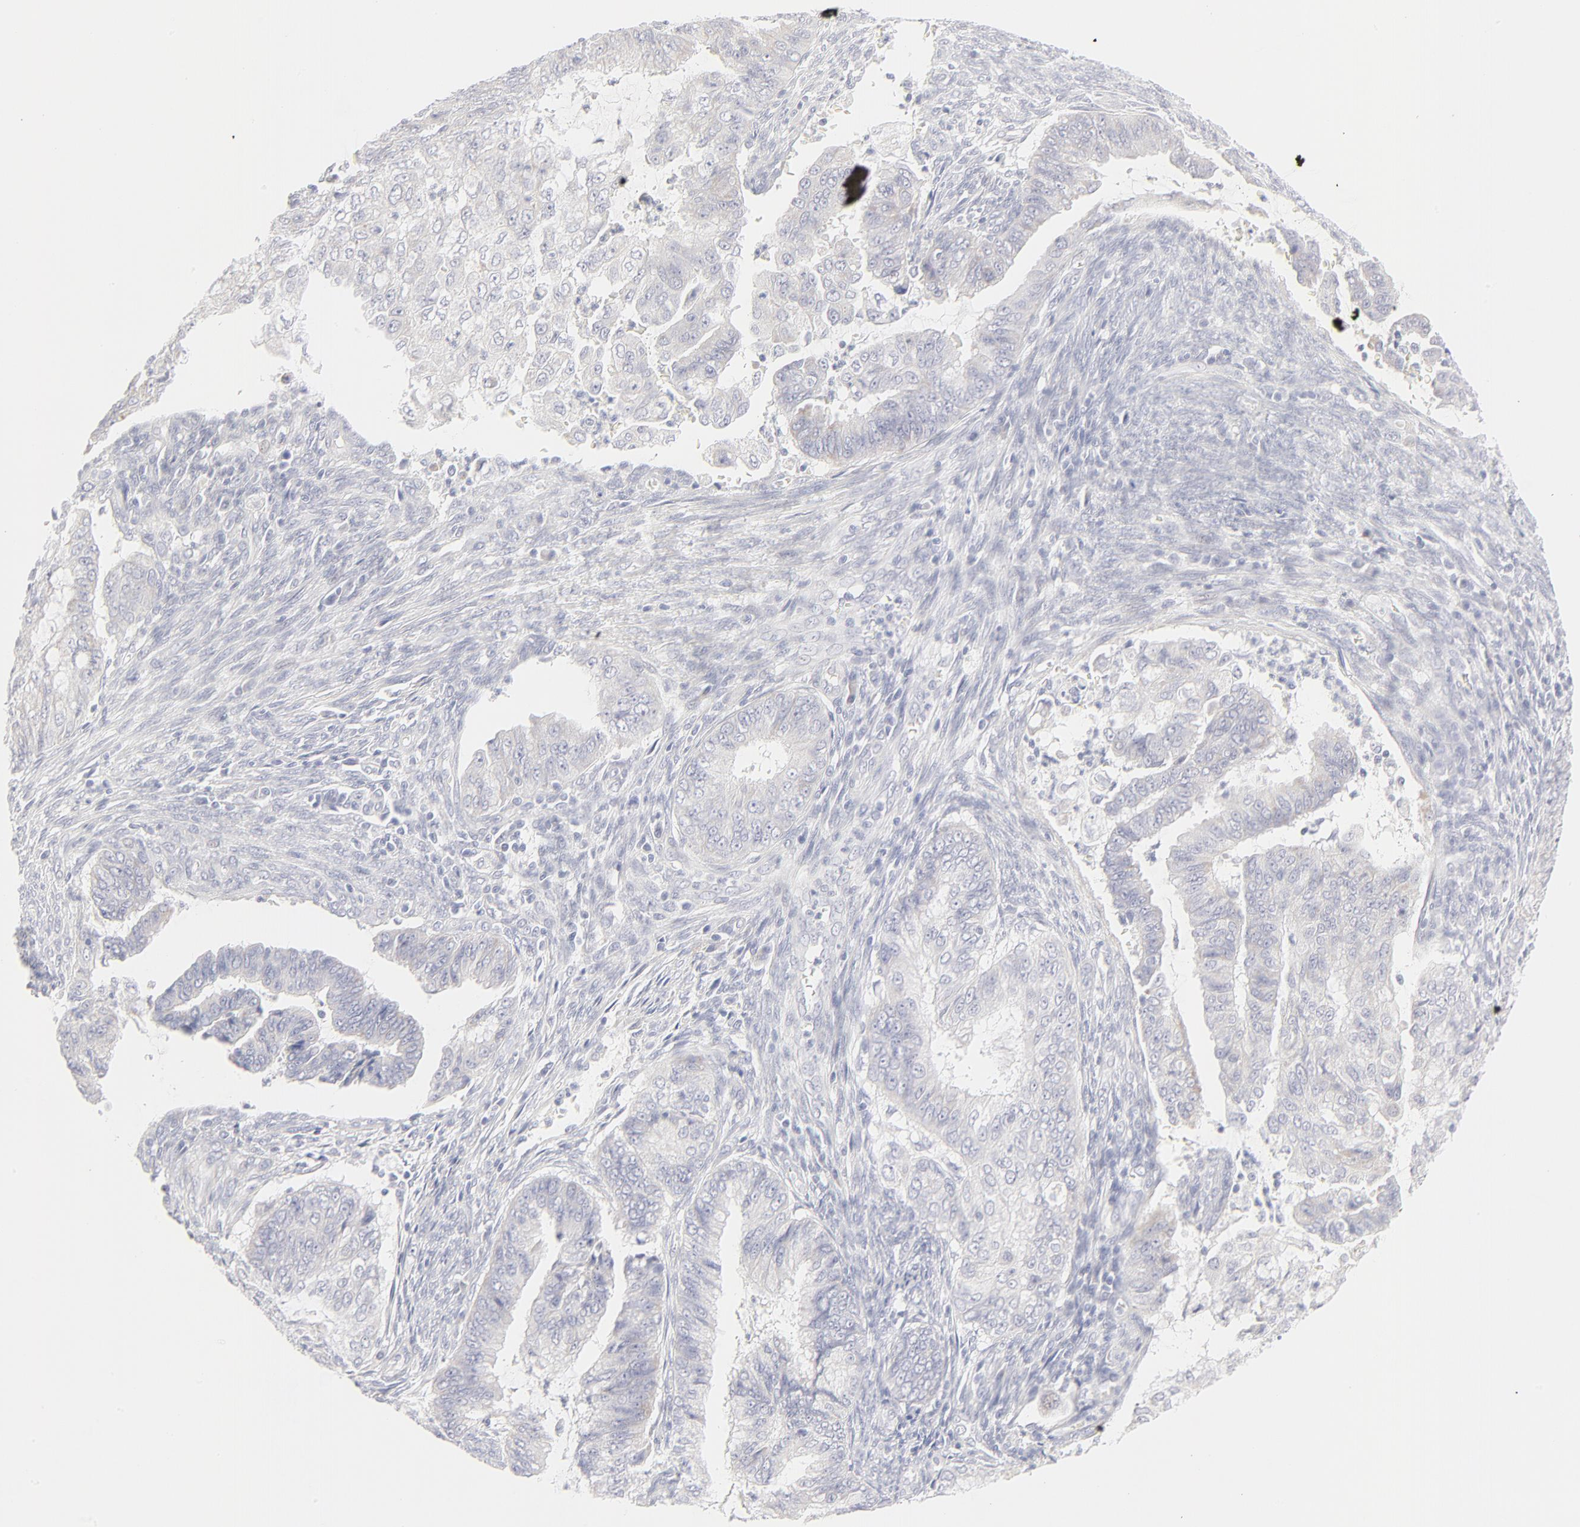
{"staining": {"intensity": "negative", "quantity": "none", "location": "none"}, "tissue": "endometrial cancer", "cell_type": "Tumor cells", "image_type": "cancer", "snomed": [{"axis": "morphology", "description": "Adenocarcinoma, NOS"}, {"axis": "topography", "description": "Endometrium"}], "caption": "DAB immunohistochemical staining of human adenocarcinoma (endometrial) exhibits no significant positivity in tumor cells.", "gene": "NPNT", "patient": {"sex": "female", "age": 75}}